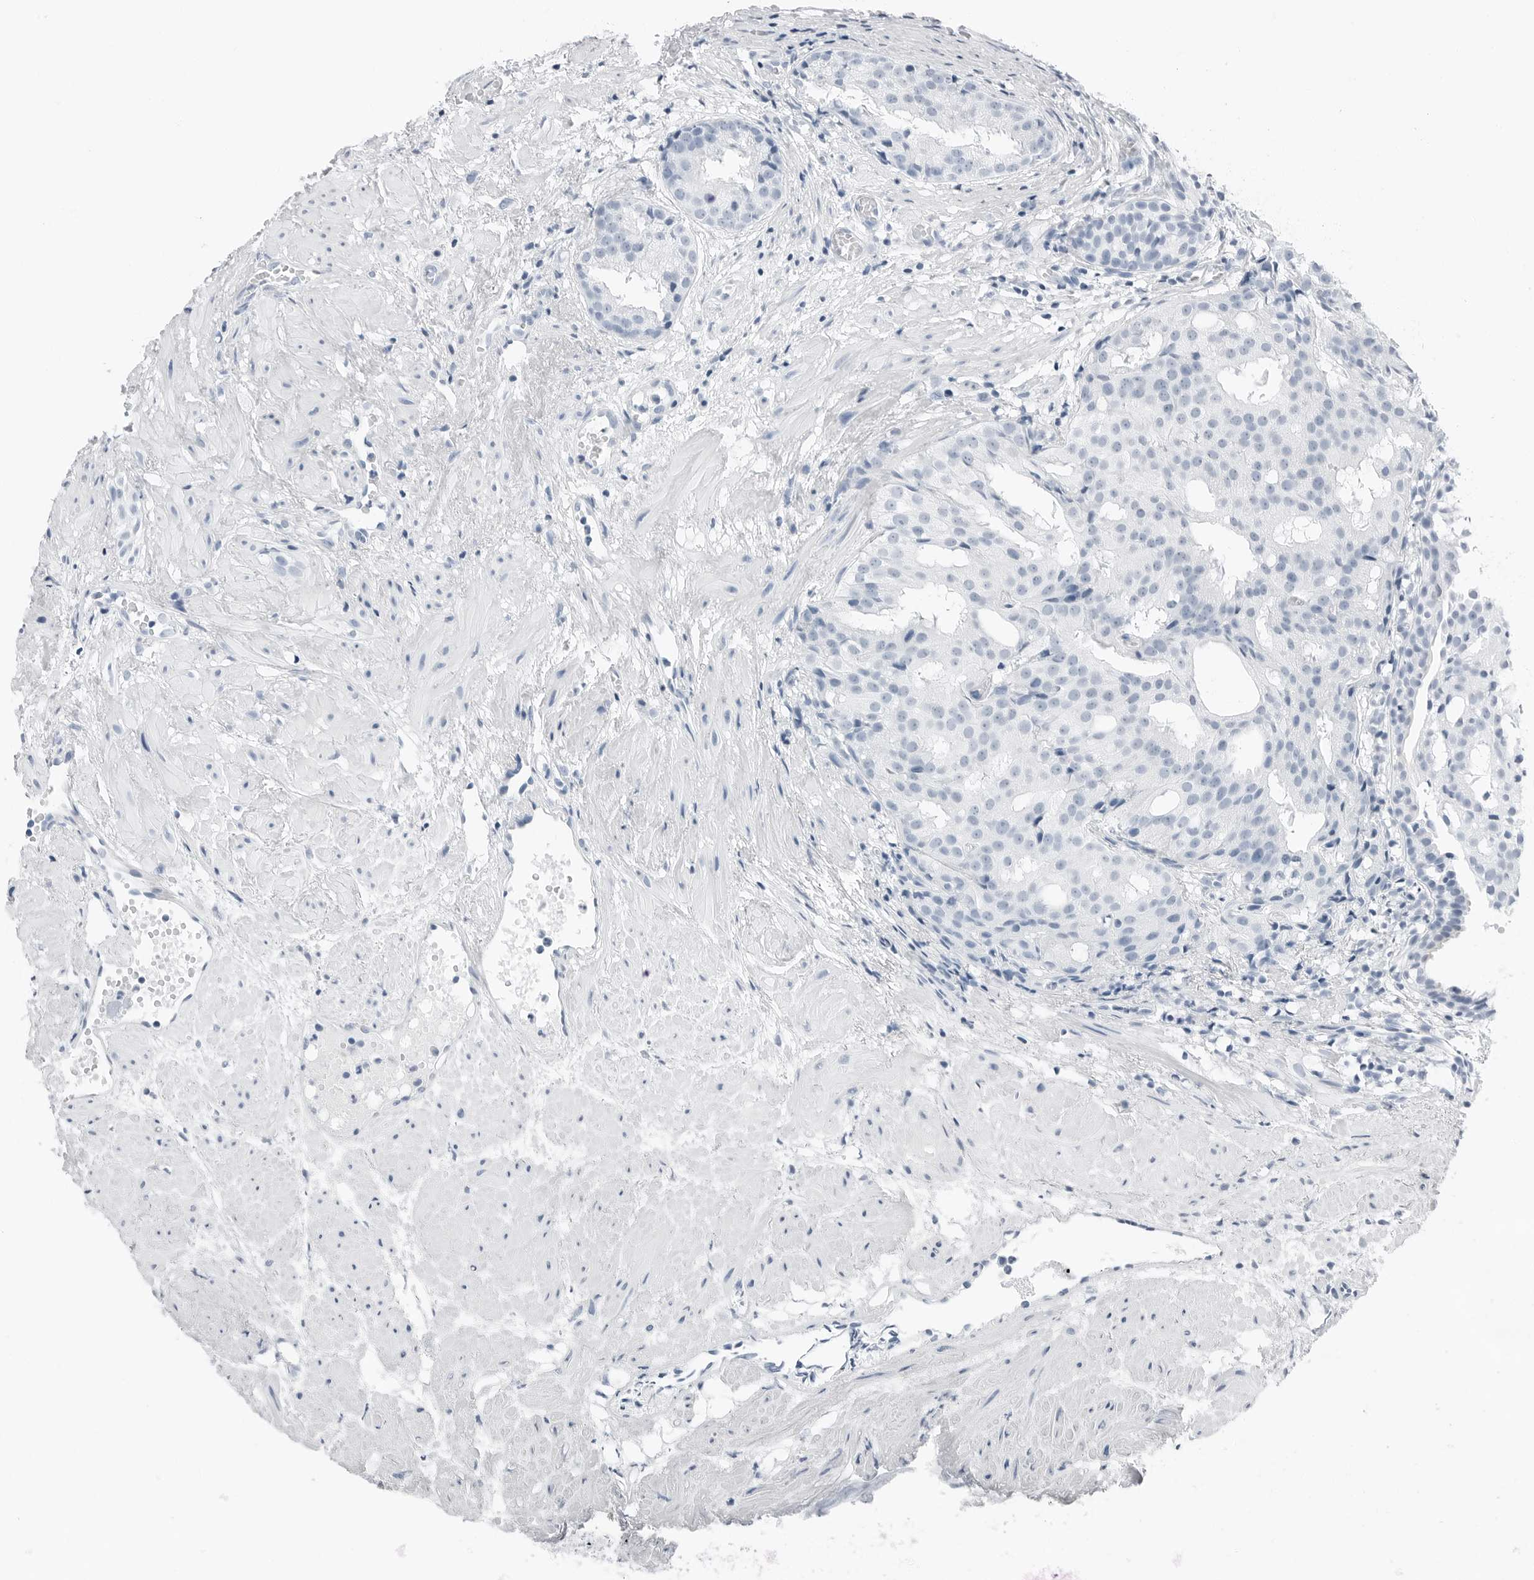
{"staining": {"intensity": "negative", "quantity": "none", "location": "none"}, "tissue": "prostate cancer", "cell_type": "Tumor cells", "image_type": "cancer", "snomed": [{"axis": "morphology", "description": "Adenocarcinoma, Low grade"}, {"axis": "topography", "description": "Prostate"}], "caption": "The photomicrograph reveals no staining of tumor cells in low-grade adenocarcinoma (prostate).", "gene": "SLPI", "patient": {"sex": "male", "age": 88}}